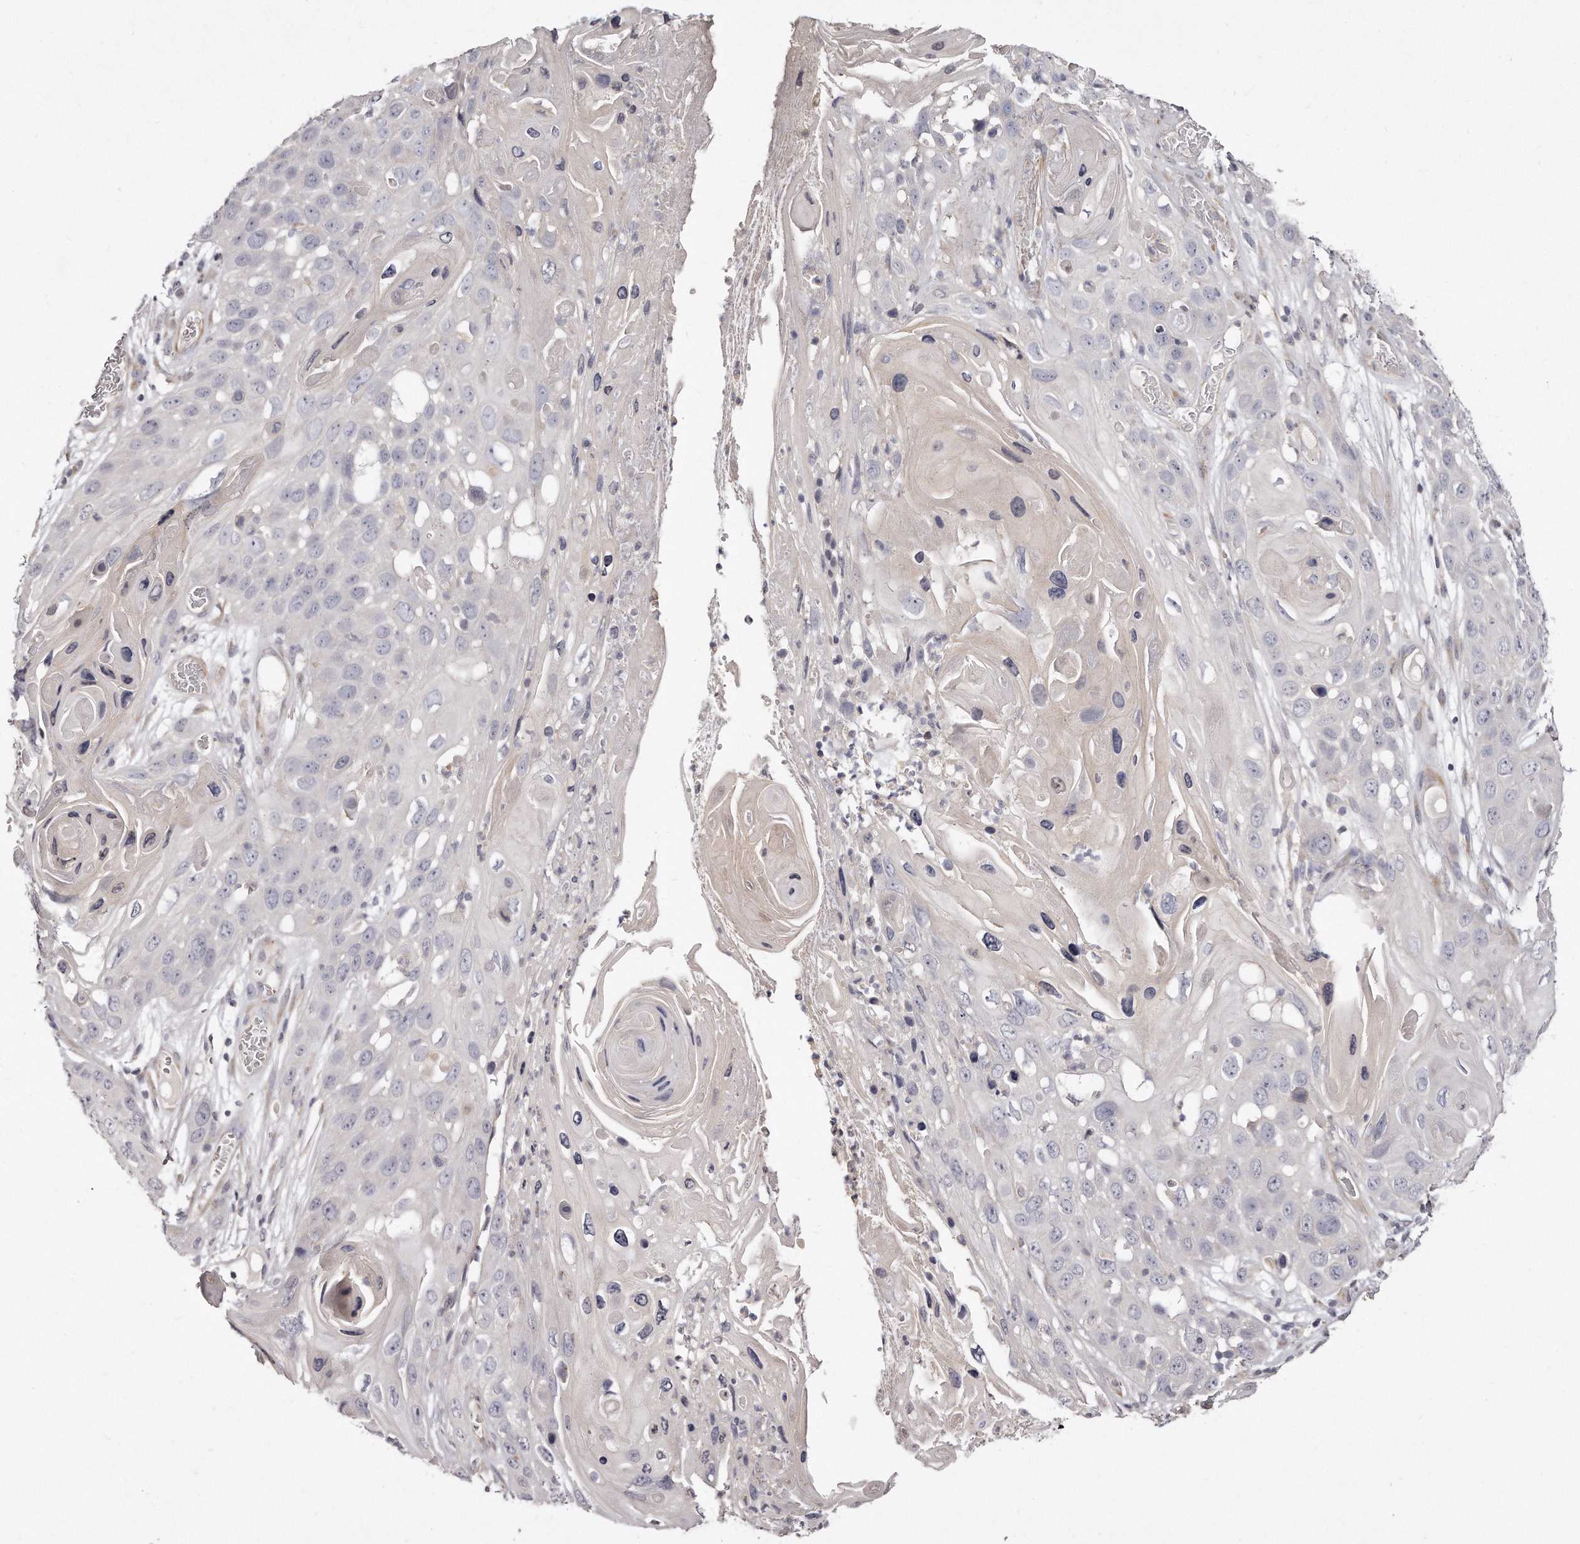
{"staining": {"intensity": "negative", "quantity": "none", "location": "none"}, "tissue": "skin cancer", "cell_type": "Tumor cells", "image_type": "cancer", "snomed": [{"axis": "morphology", "description": "Squamous cell carcinoma, NOS"}, {"axis": "topography", "description": "Skin"}], "caption": "IHC of human skin cancer exhibits no expression in tumor cells. (Immunohistochemistry, brightfield microscopy, high magnification).", "gene": "TTLL4", "patient": {"sex": "male", "age": 55}}